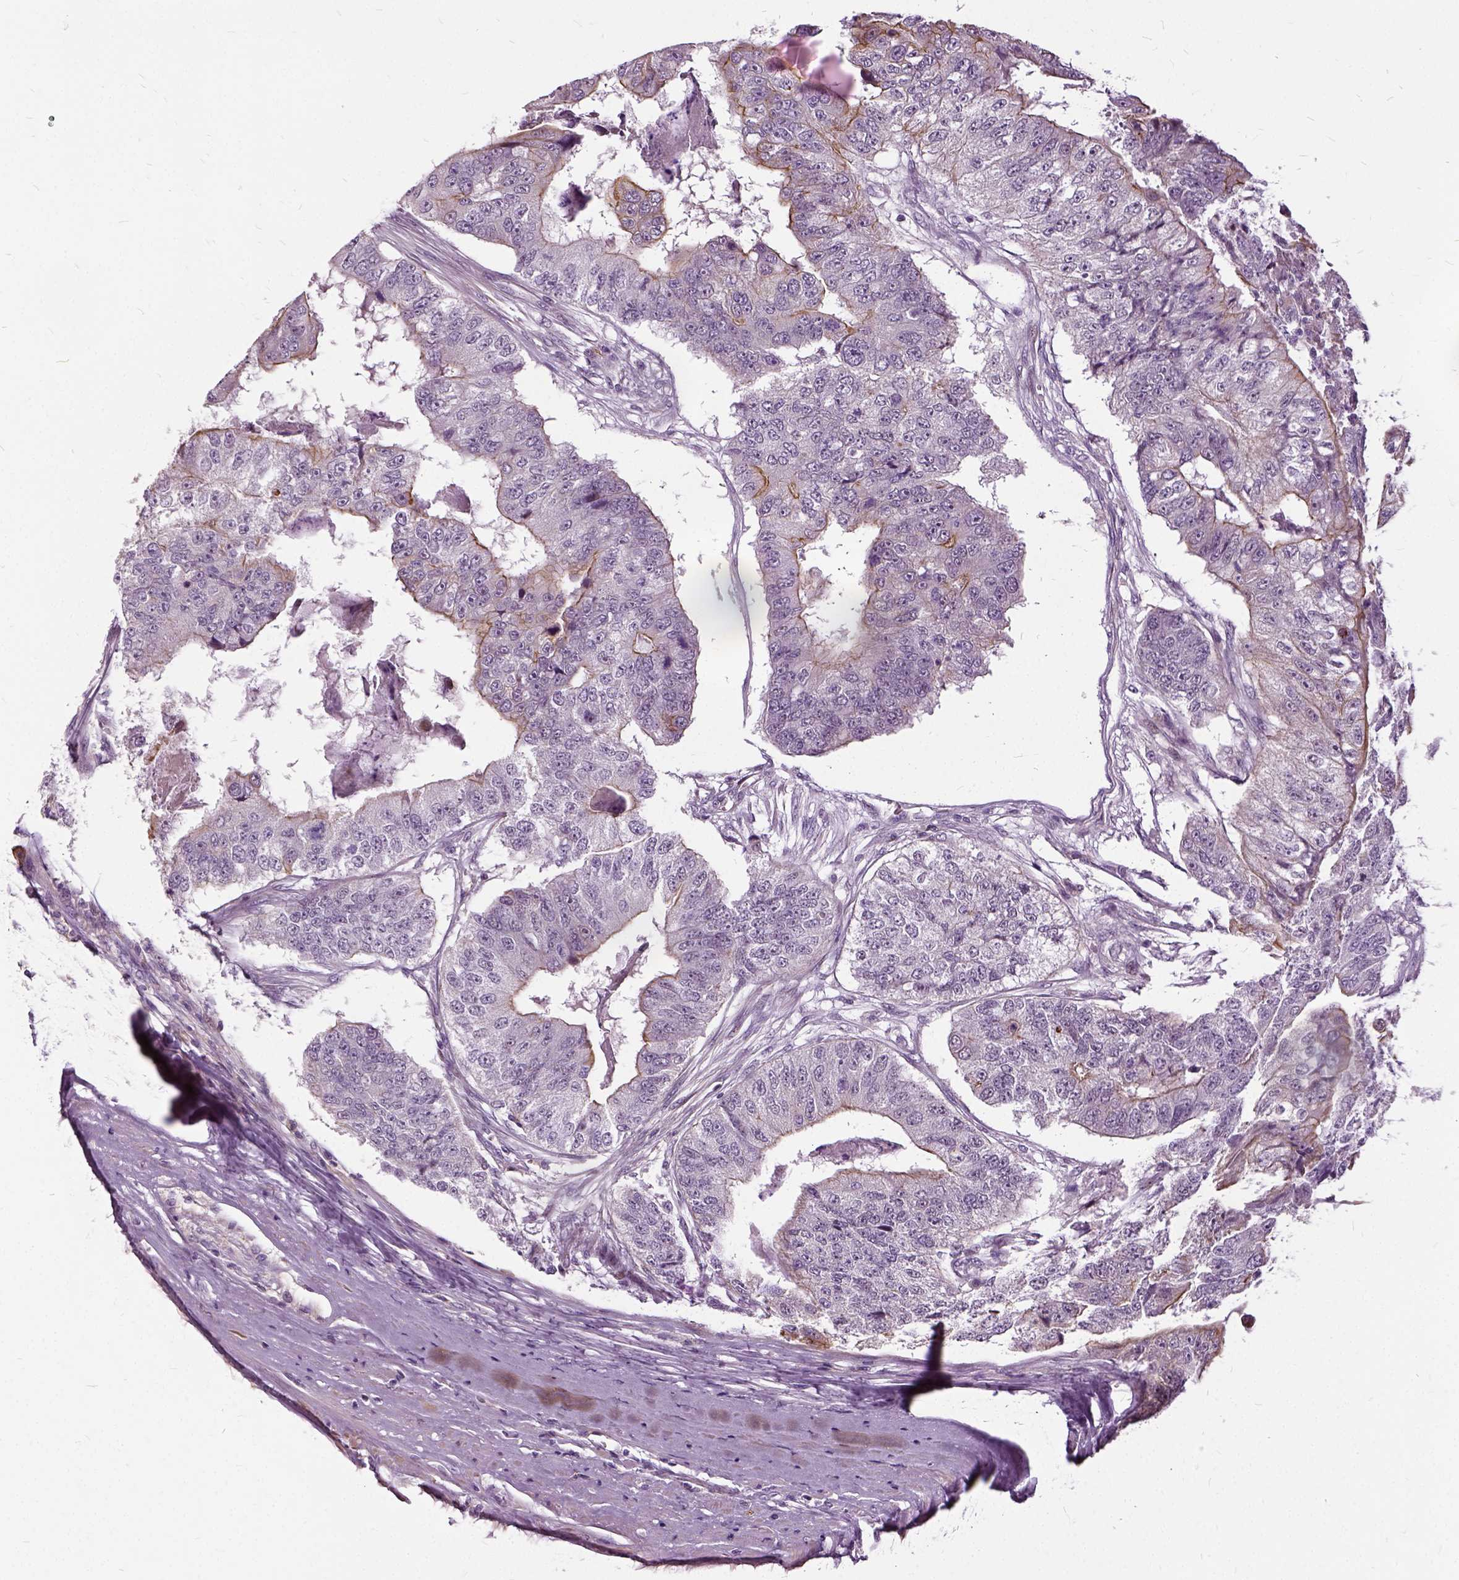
{"staining": {"intensity": "moderate", "quantity": "<25%", "location": "cytoplasmic/membranous"}, "tissue": "colorectal cancer", "cell_type": "Tumor cells", "image_type": "cancer", "snomed": [{"axis": "morphology", "description": "Adenocarcinoma, NOS"}, {"axis": "topography", "description": "Colon"}], "caption": "Protein expression analysis of human colorectal cancer reveals moderate cytoplasmic/membranous expression in about <25% of tumor cells. Using DAB (brown) and hematoxylin (blue) stains, captured at high magnification using brightfield microscopy.", "gene": "ILRUN", "patient": {"sex": "female", "age": 67}}